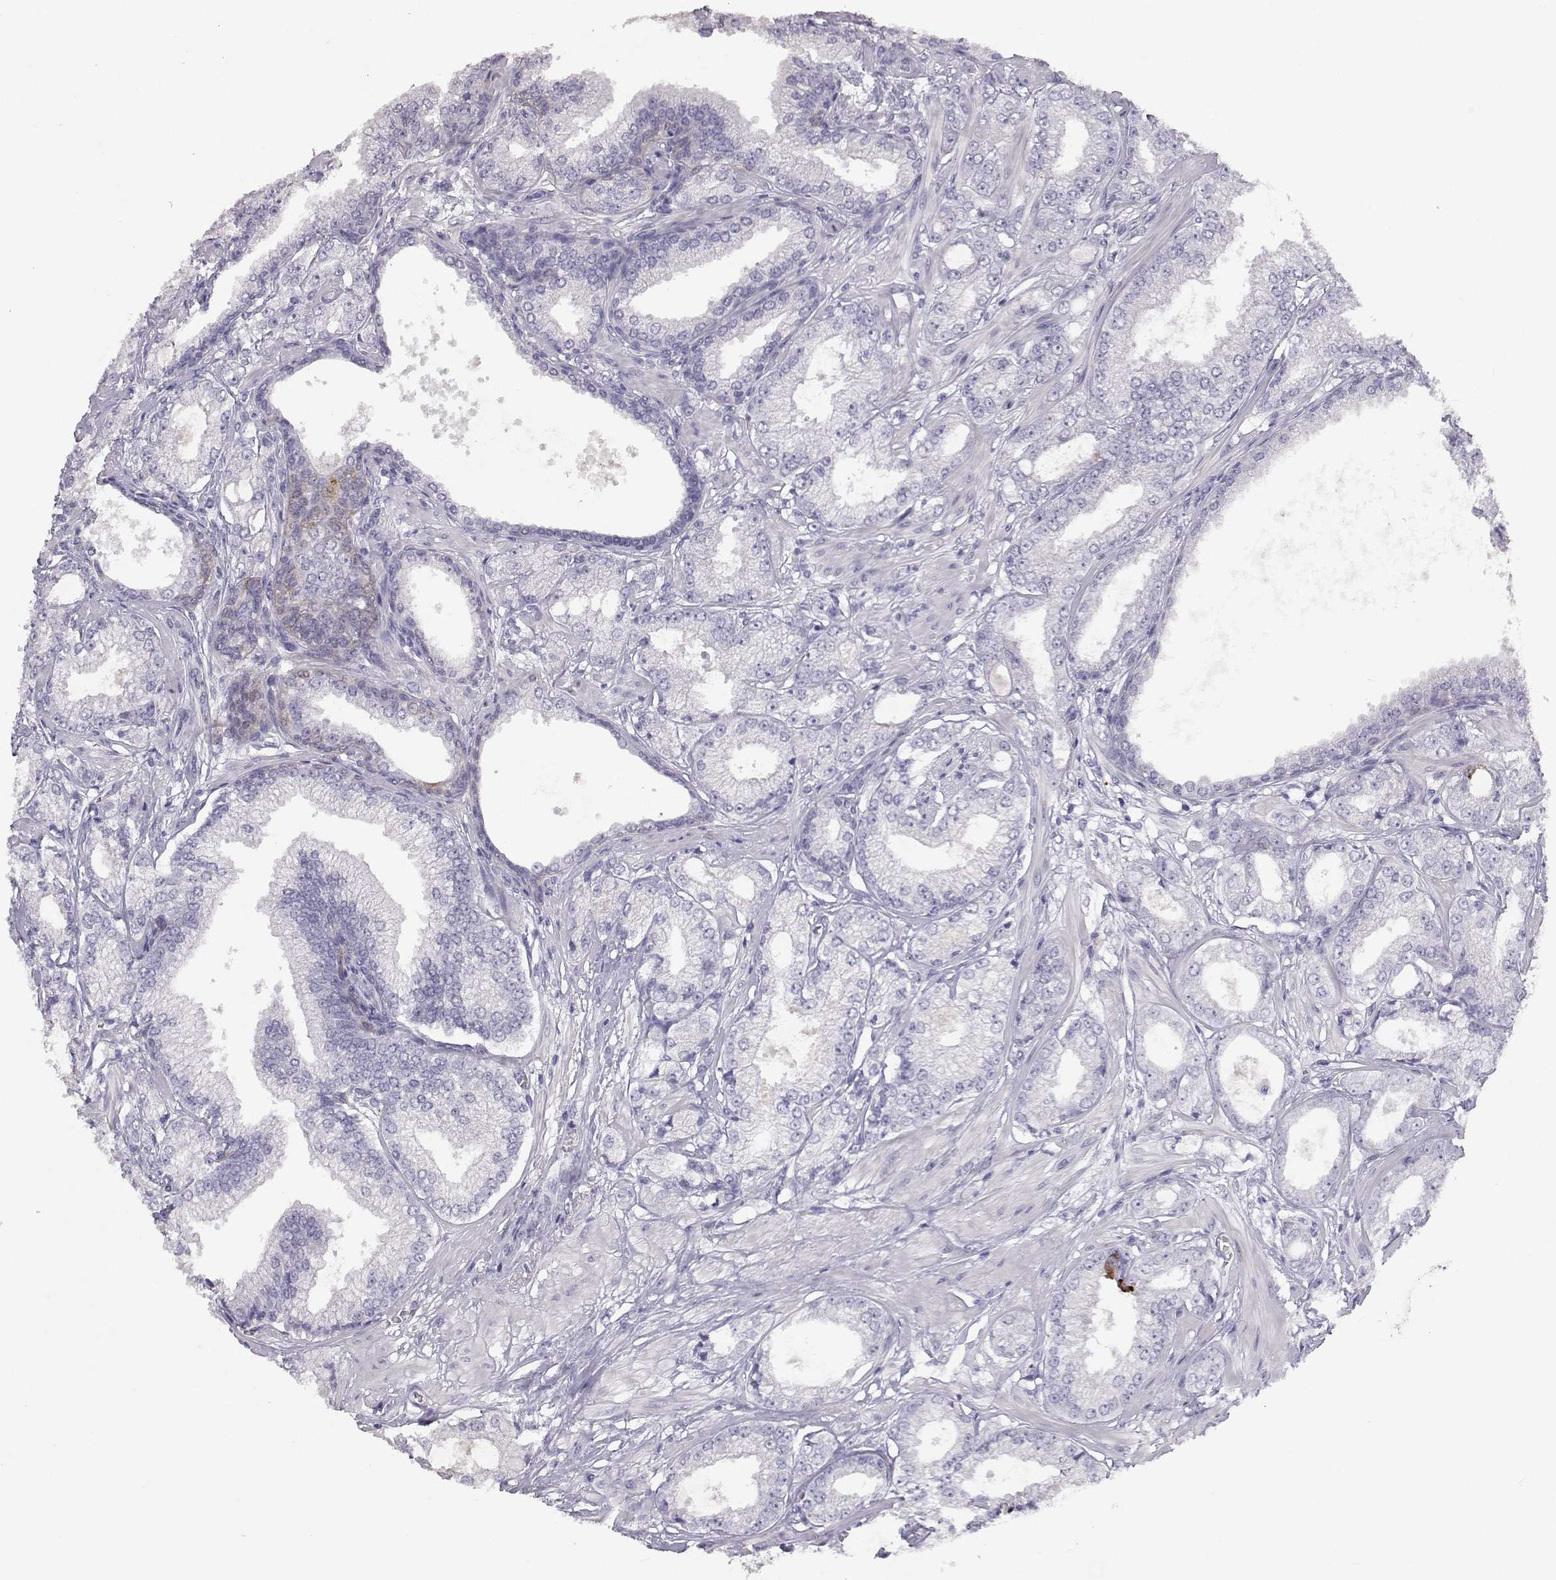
{"staining": {"intensity": "negative", "quantity": "none", "location": "none"}, "tissue": "prostate cancer", "cell_type": "Tumor cells", "image_type": "cancer", "snomed": [{"axis": "morphology", "description": "Adenocarcinoma, NOS"}, {"axis": "topography", "description": "Prostate"}], "caption": "Immunohistochemical staining of human adenocarcinoma (prostate) exhibits no significant staining in tumor cells.", "gene": "LAMB3", "patient": {"sex": "male", "age": 64}}